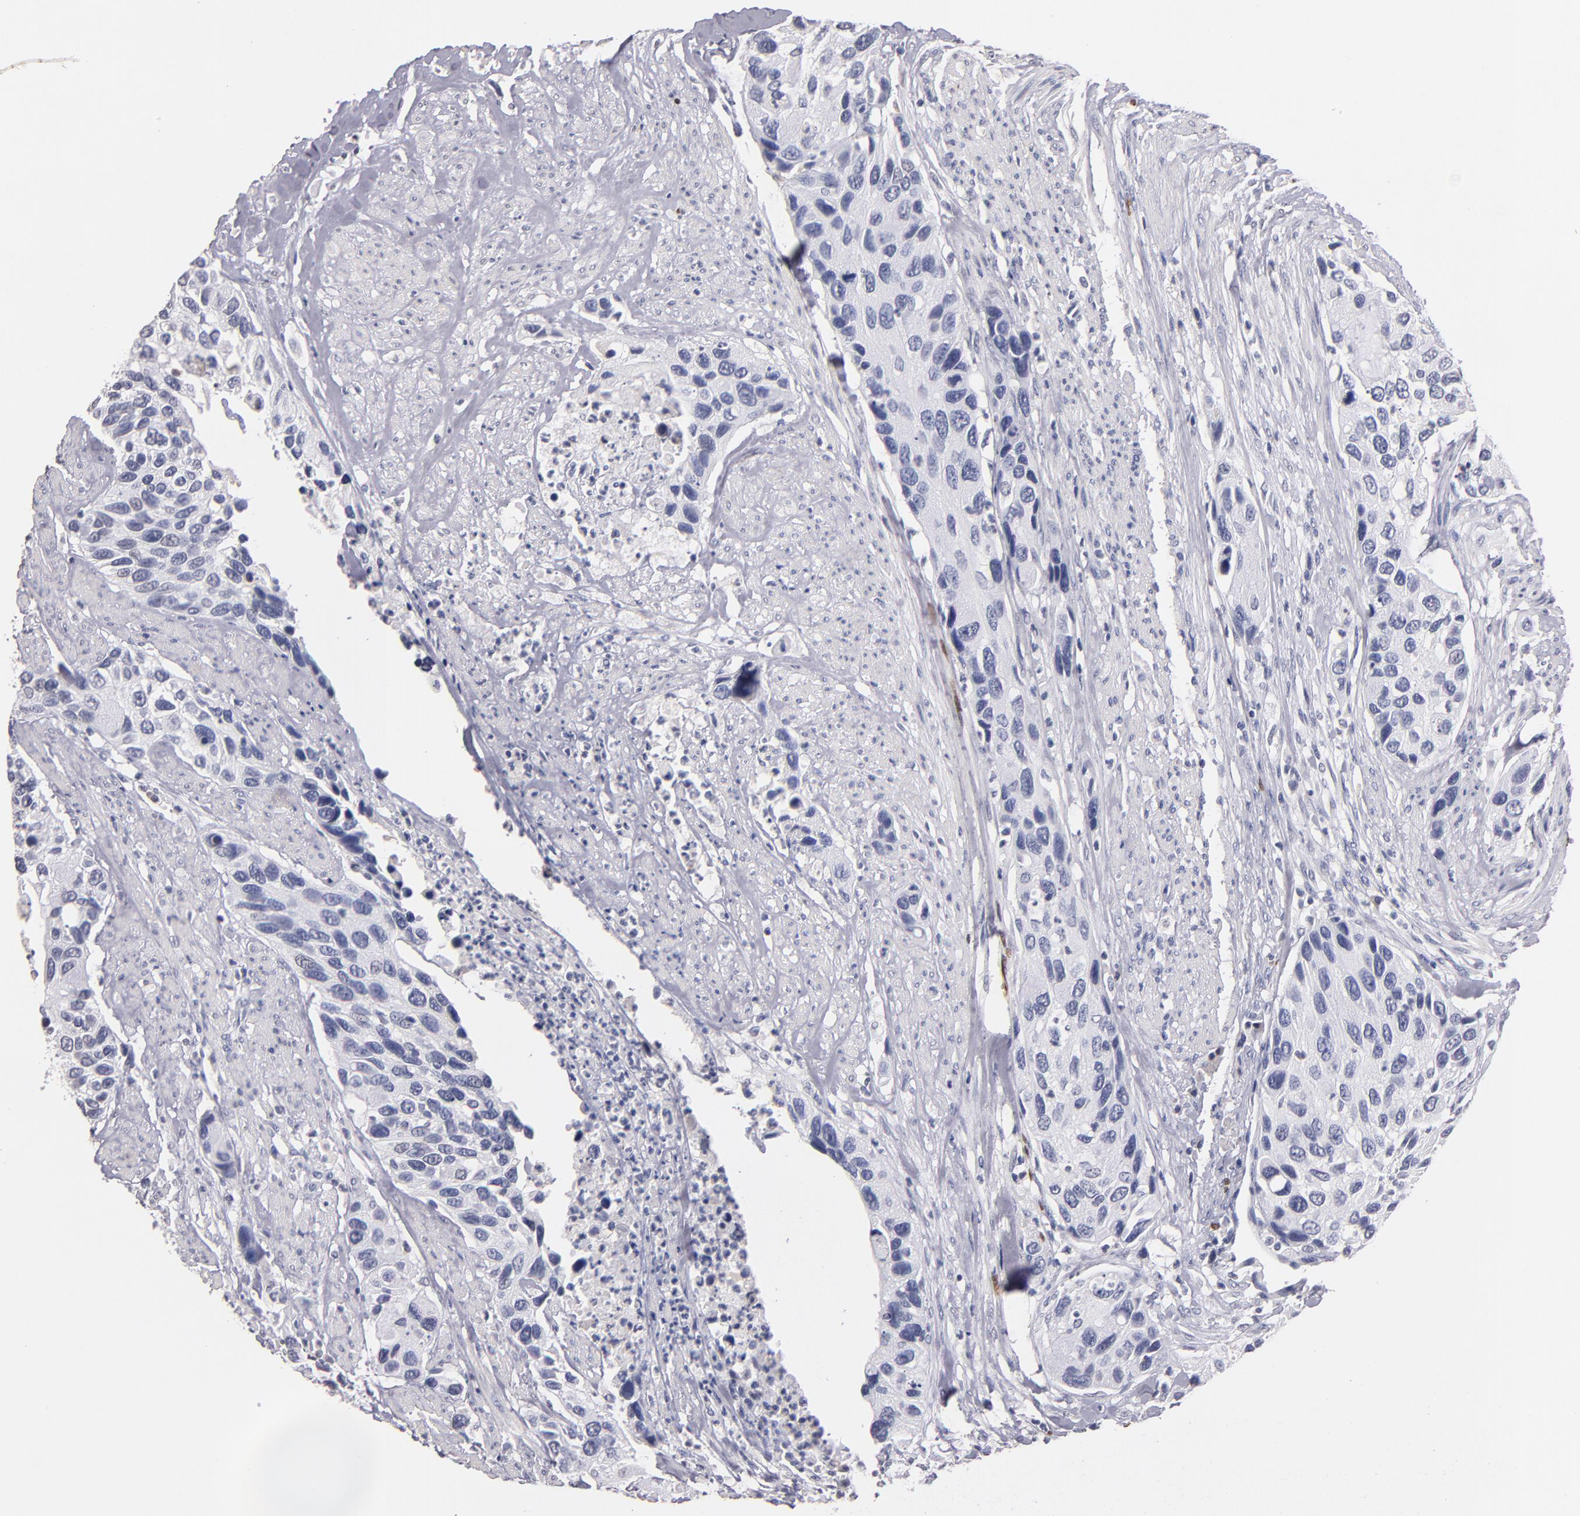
{"staining": {"intensity": "negative", "quantity": "none", "location": "none"}, "tissue": "urothelial cancer", "cell_type": "Tumor cells", "image_type": "cancer", "snomed": [{"axis": "morphology", "description": "Urothelial carcinoma, High grade"}, {"axis": "topography", "description": "Urinary bladder"}], "caption": "Immunohistochemistry (IHC) of human high-grade urothelial carcinoma shows no staining in tumor cells. (DAB (3,3'-diaminobenzidine) immunohistochemistry (IHC) visualized using brightfield microscopy, high magnification).", "gene": "SOX10", "patient": {"sex": "male", "age": 66}}